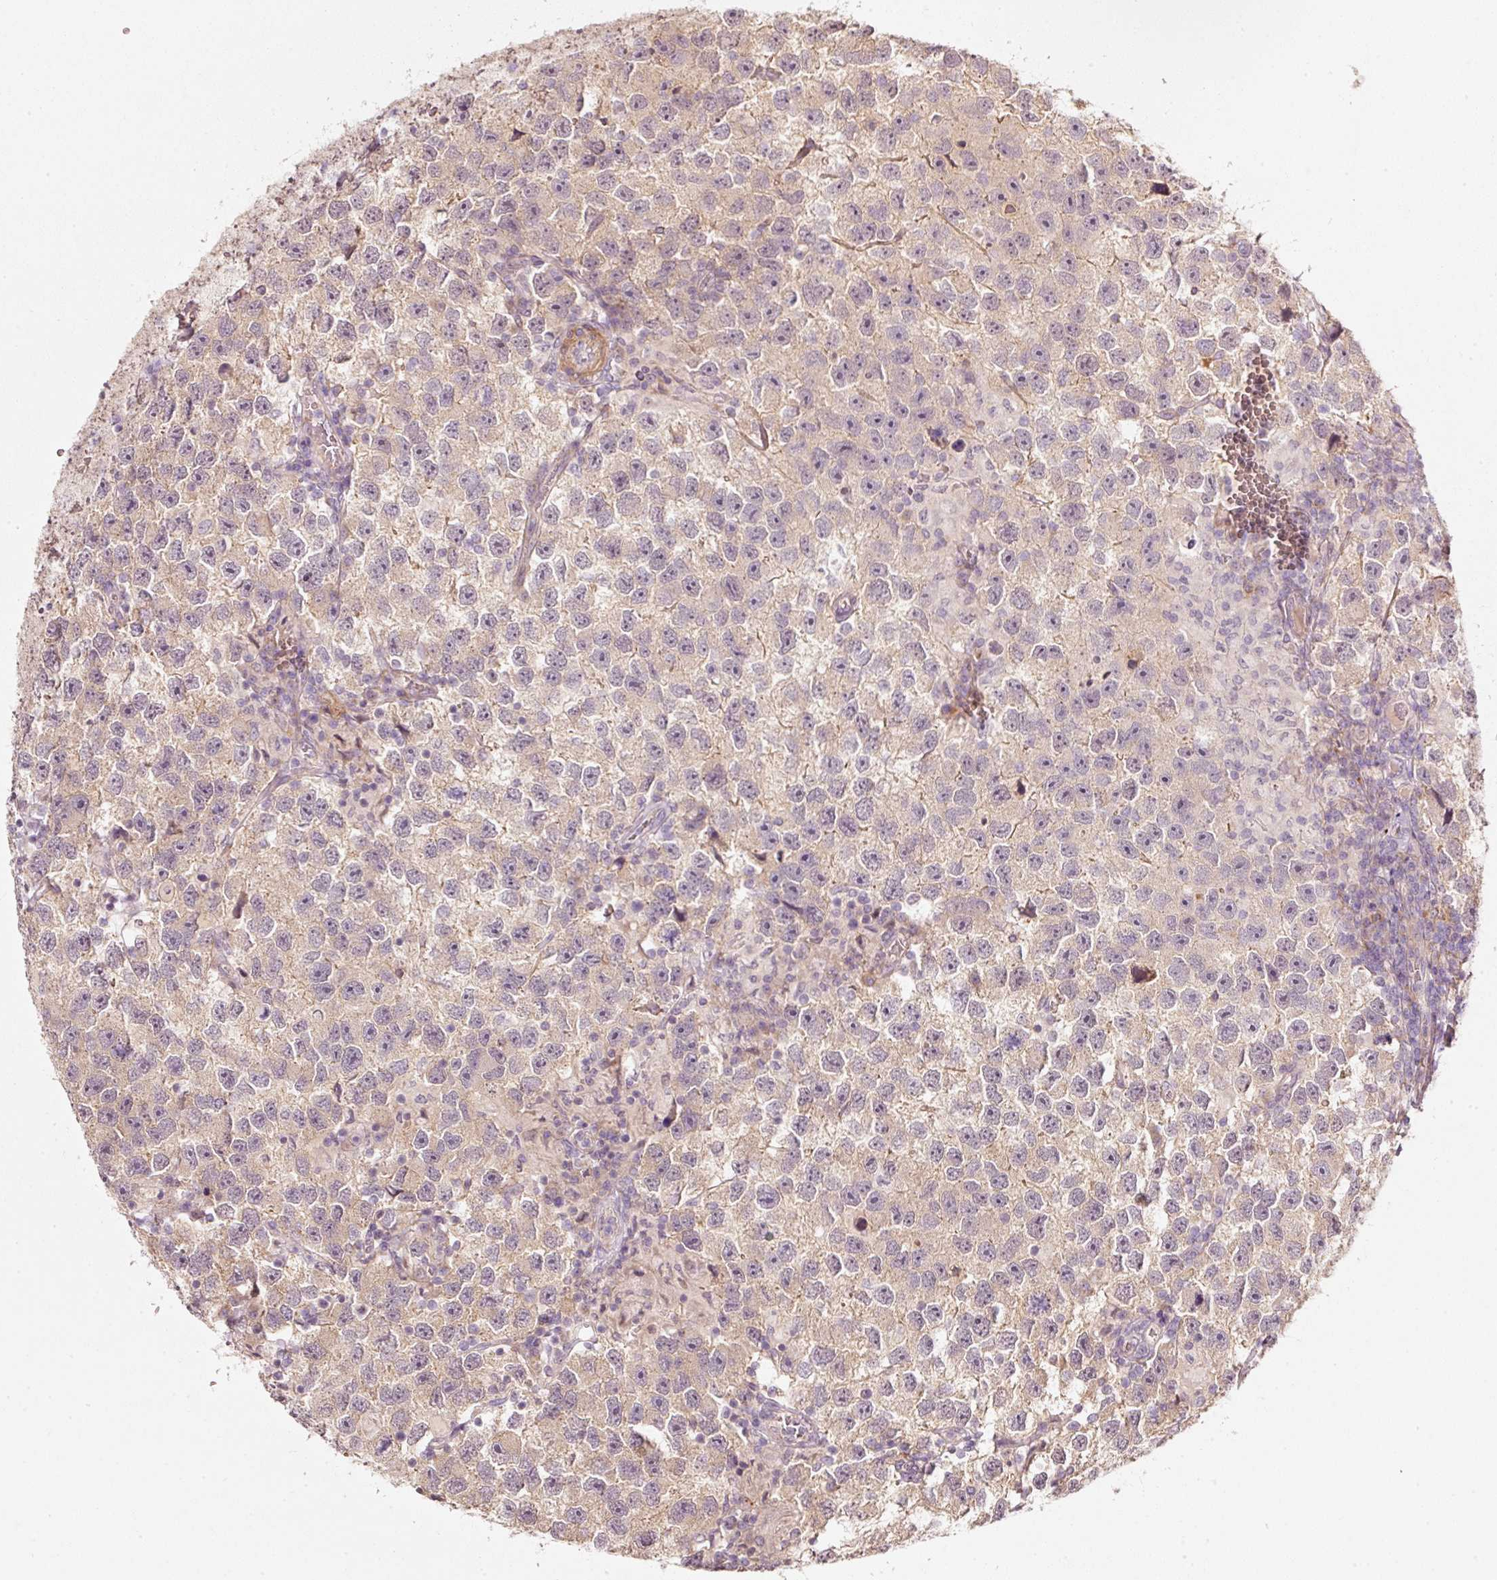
{"staining": {"intensity": "weak", "quantity": "<25%", "location": "cytoplasmic/membranous"}, "tissue": "testis cancer", "cell_type": "Tumor cells", "image_type": "cancer", "snomed": [{"axis": "morphology", "description": "Seminoma, NOS"}, {"axis": "topography", "description": "Testis"}], "caption": "Human testis cancer (seminoma) stained for a protein using IHC reveals no positivity in tumor cells.", "gene": "ARHGAP22", "patient": {"sex": "male", "age": 26}}